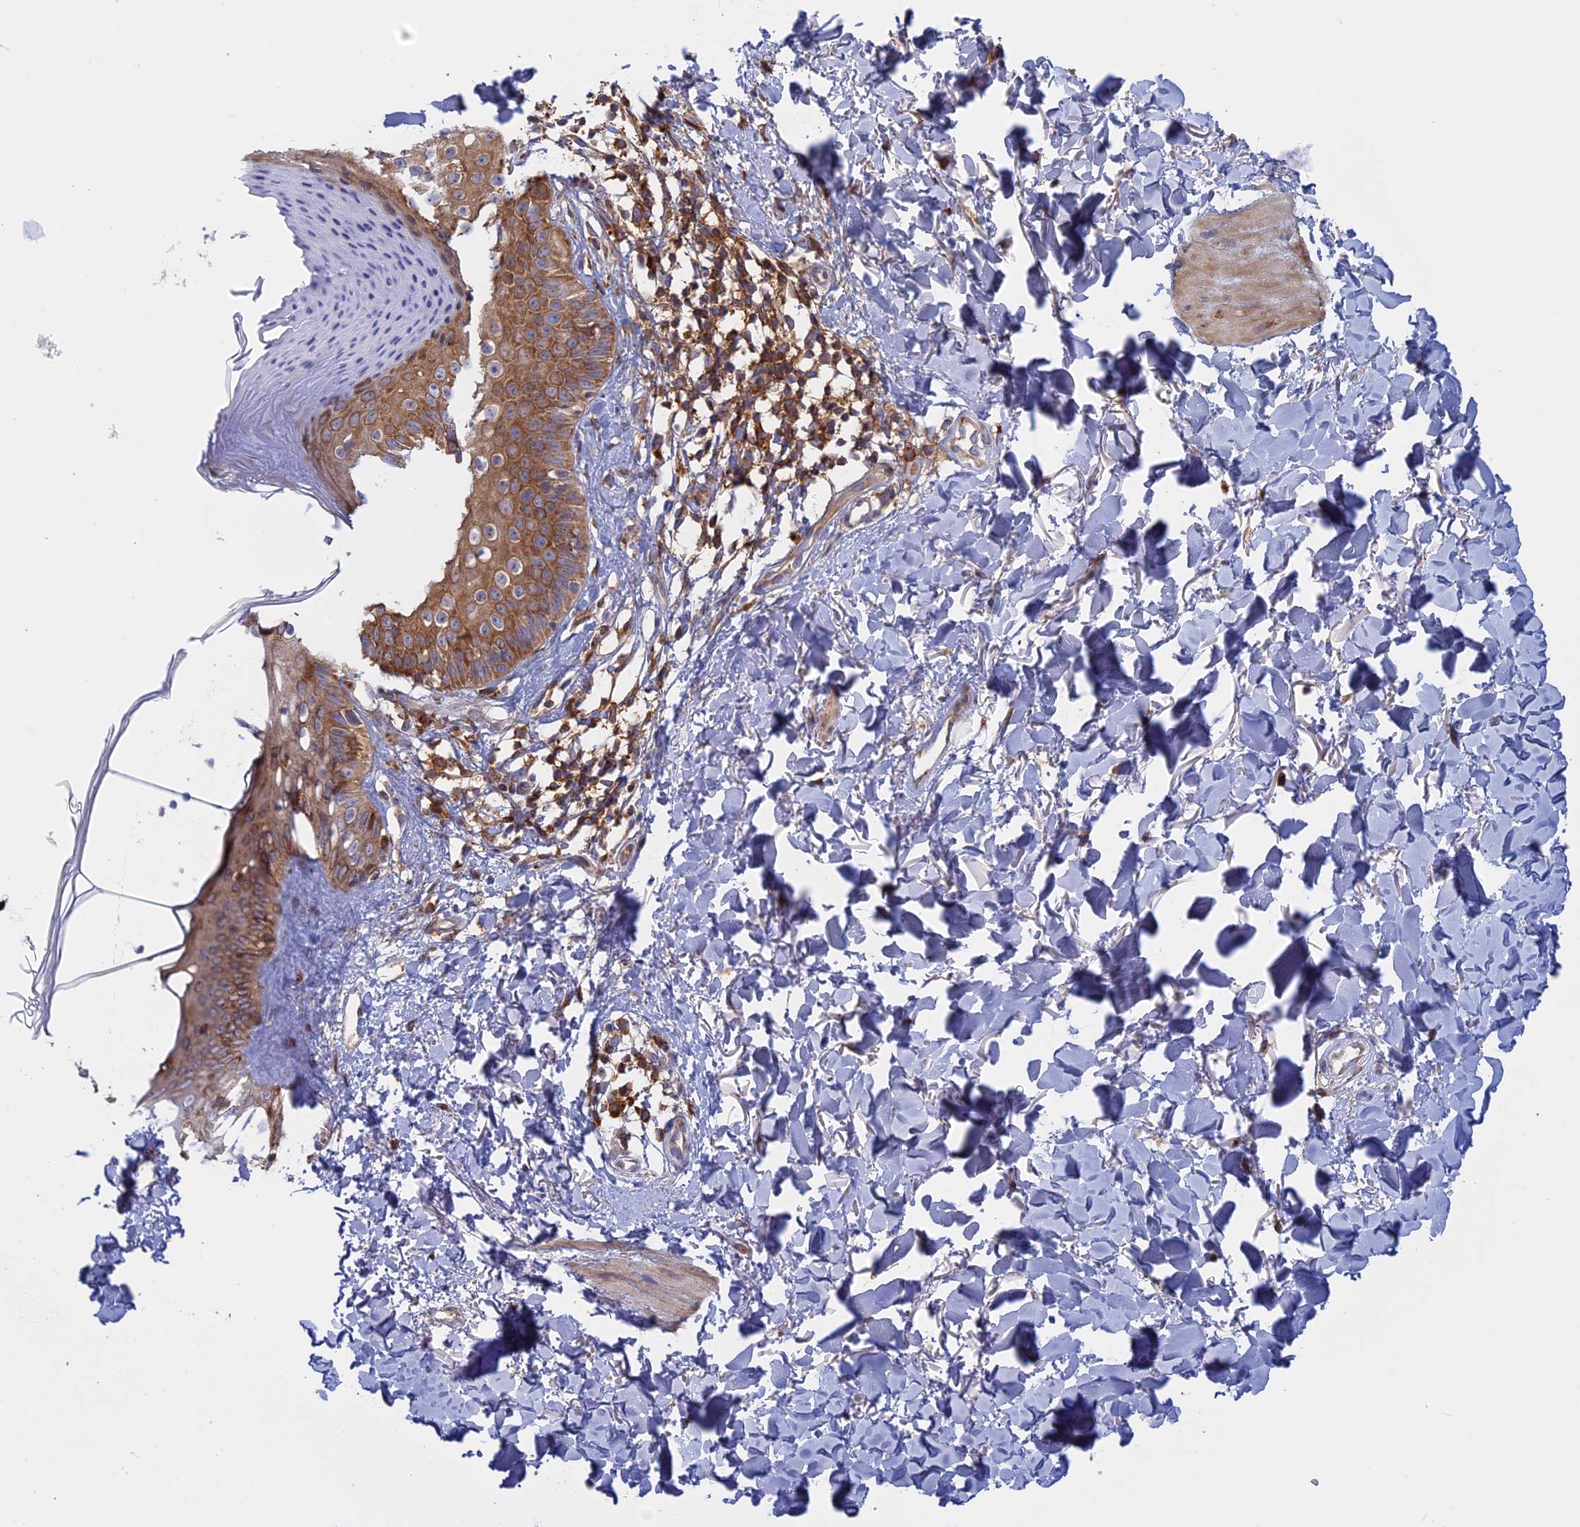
{"staining": {"intensity": "negative", "quantity": "none", "location": "none"}, "tissue": "skin", "cell_type": "Fibroblasts", "image_type": "normal", "snomed": [{"axis": "morphology", "description": "Normal tissue, NOS"}, {"axis": "topography", "description": "Skin"}], "caption": "There is no significant expression in fibroblasts of skin. (Brightfield microscopy of DAB (3,3'-diaminobenzidine) immunohistochemistry (IHC) at high magnification).", "gene": "GMIP", "patient": {"sex": "female", "age": 58}}